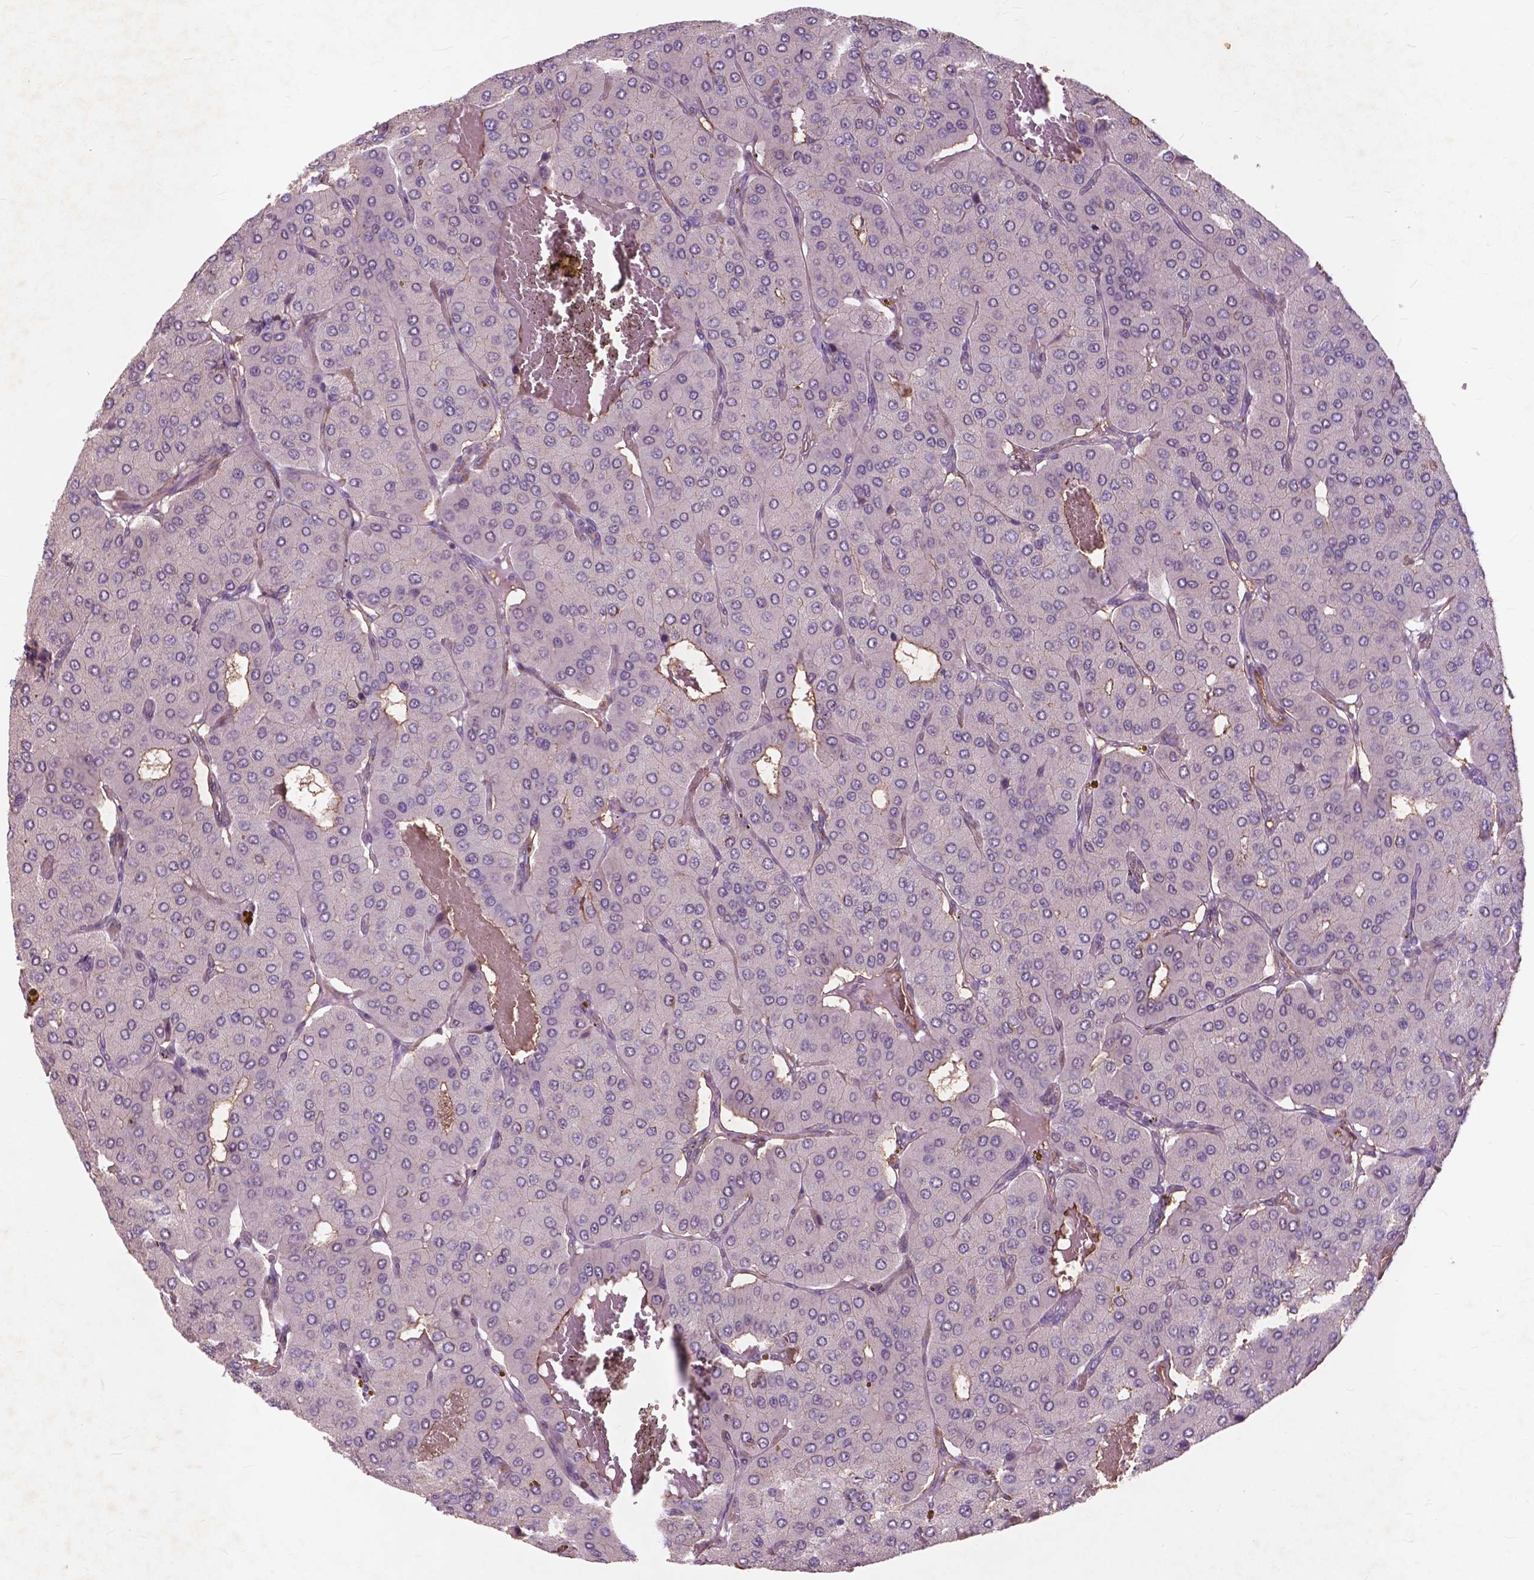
{"staining": {"intensity": "negative", "quantity": "none", "location": "none"}, "tissue": "parathyroid gland", "cell_type": "Glandular cells", "image_type": "normal", "snomed": [{"axis": "morphology", "description": "Normal tissue, NOS"}, {"axis": "morphology", "description": "Adenoma, NOS"}, {"axis": "topography", "description": "Parathyroid gland"}], "caption": "Immunohistochemical staining of unremarkable parathyroid gland exhibits no significant staining in glandular cells.", "gene": "RFPL4B", "patient": {"sex": "female", "age": 86}}